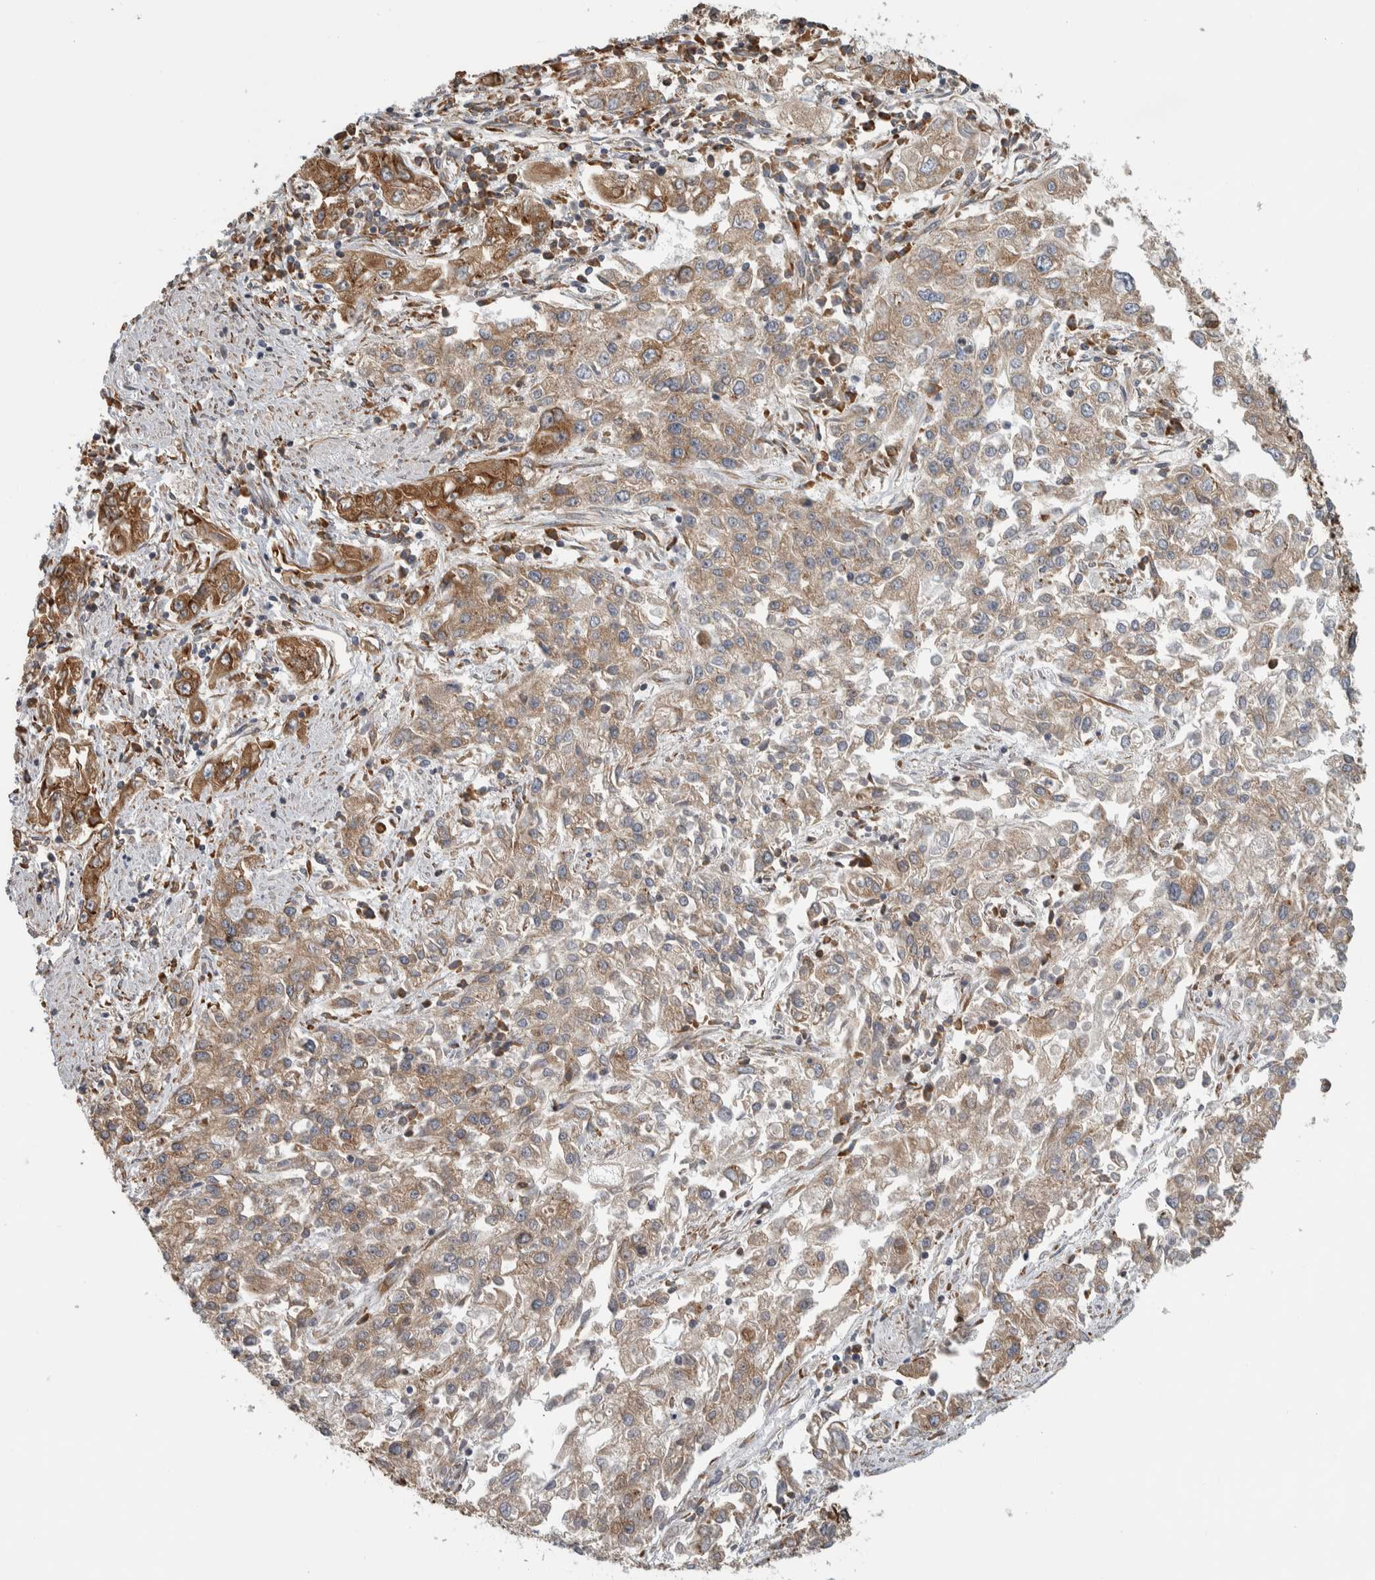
{"staining": {"intensity": "weak", "quantity": ">75%", "location": "cytoplasmic/membranous"}, "tissue": "endometrial cancer", "cell_type": "Tumor cells", "image_type": "cancer", "snomed": [{"axis": "morphology", "description": "Adenocarcinoma, NOS"}, {"axis": "topography", "description": "Endometrium"}], "caption": "The histopathology image shows a brown stain indicating the presence of a protein in the cytoplasmic/membranous of tumor cells in endometrial cancer (adenocarcinoma). (DAB IHC with brightfield microscopy, high magnification).", "gene": "EIF3H", "patient": {"sex": "female", "age": 49}}